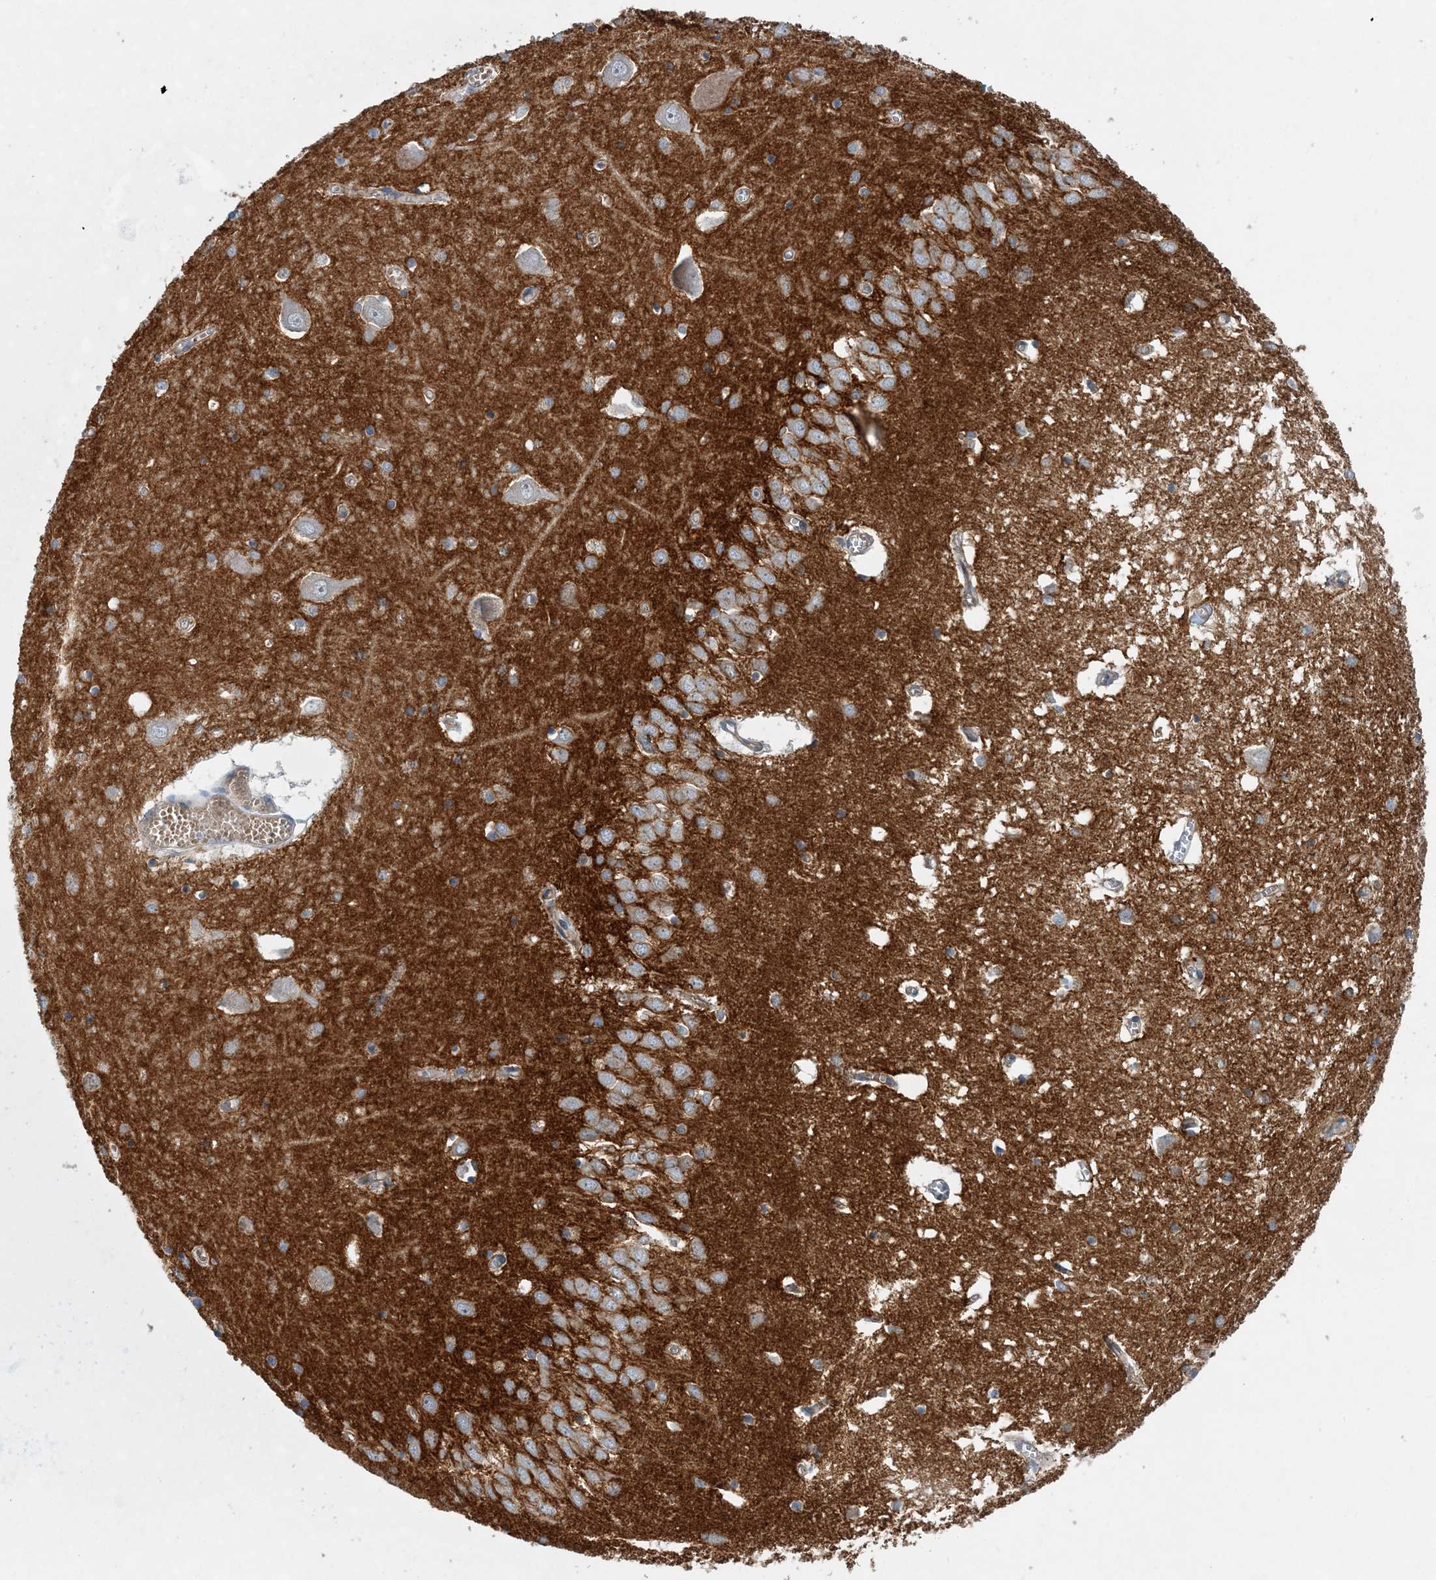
{"staining": {"intensity": "moderate", "quantity": "25%-75%", "location": "cytoplasmic/membranous"}, "tissue": "hippocampus", "cell_type": "Glial cells", "image_type": "normal", "snomed": [{"axis": "morphology", "description": "Normal tissue, NOS"}, {"axis": "topography", "description": "Hippocampus"}], "caption": "This image demonstrates unremarkable hippocampus stained with immunohistochemistry to label a protein in brown. The cytoplasmic/membranous of glial cells show moderate positivity for the protein. Nuclei are counter-stained blue.", "gene": "TRAPPC13", "patient": {"sex": "male", "age": 70}}